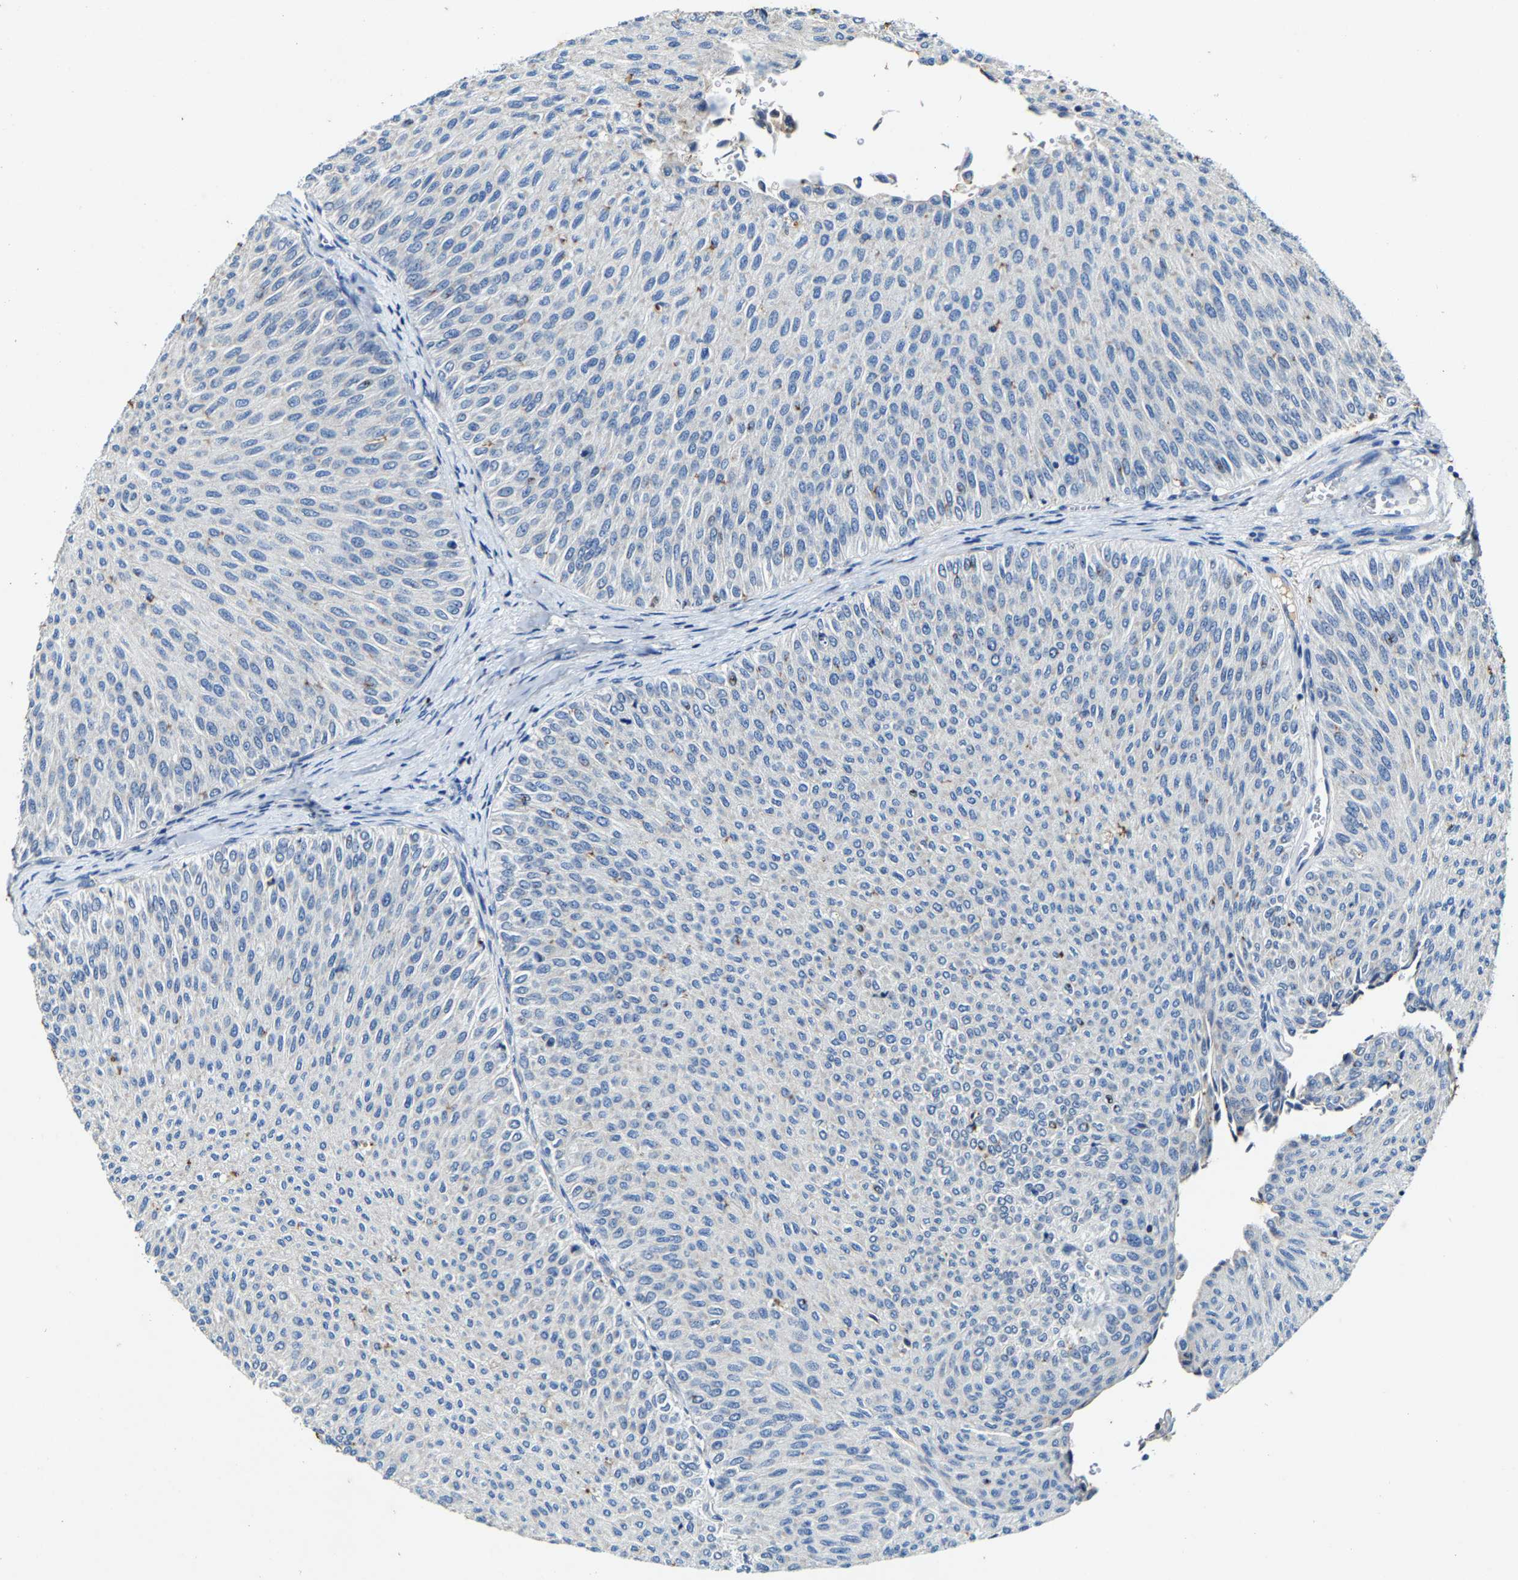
{"staining": {"intensity": "negative", "quantity": "none", "location": "none"}, "tissue": "urothelial cancer", "cell_type": "Tumor cells", "image_type": "cancer", "snomed": [{"axis": "morphology", "description": "Urothelial carcinoma, Low grade"}, {"axis": "topography", "description": "Urinary bladder"}], "caption": "Immunohistochemistry micrograph of neoplastic tissue: urothelial cancer stained with DAB (3,3'-diaminobenzidine) shows no significant protein staining in tumor cells.", "gene": "SLC25A25", "patient": {"sex": "male", "age": 78}}